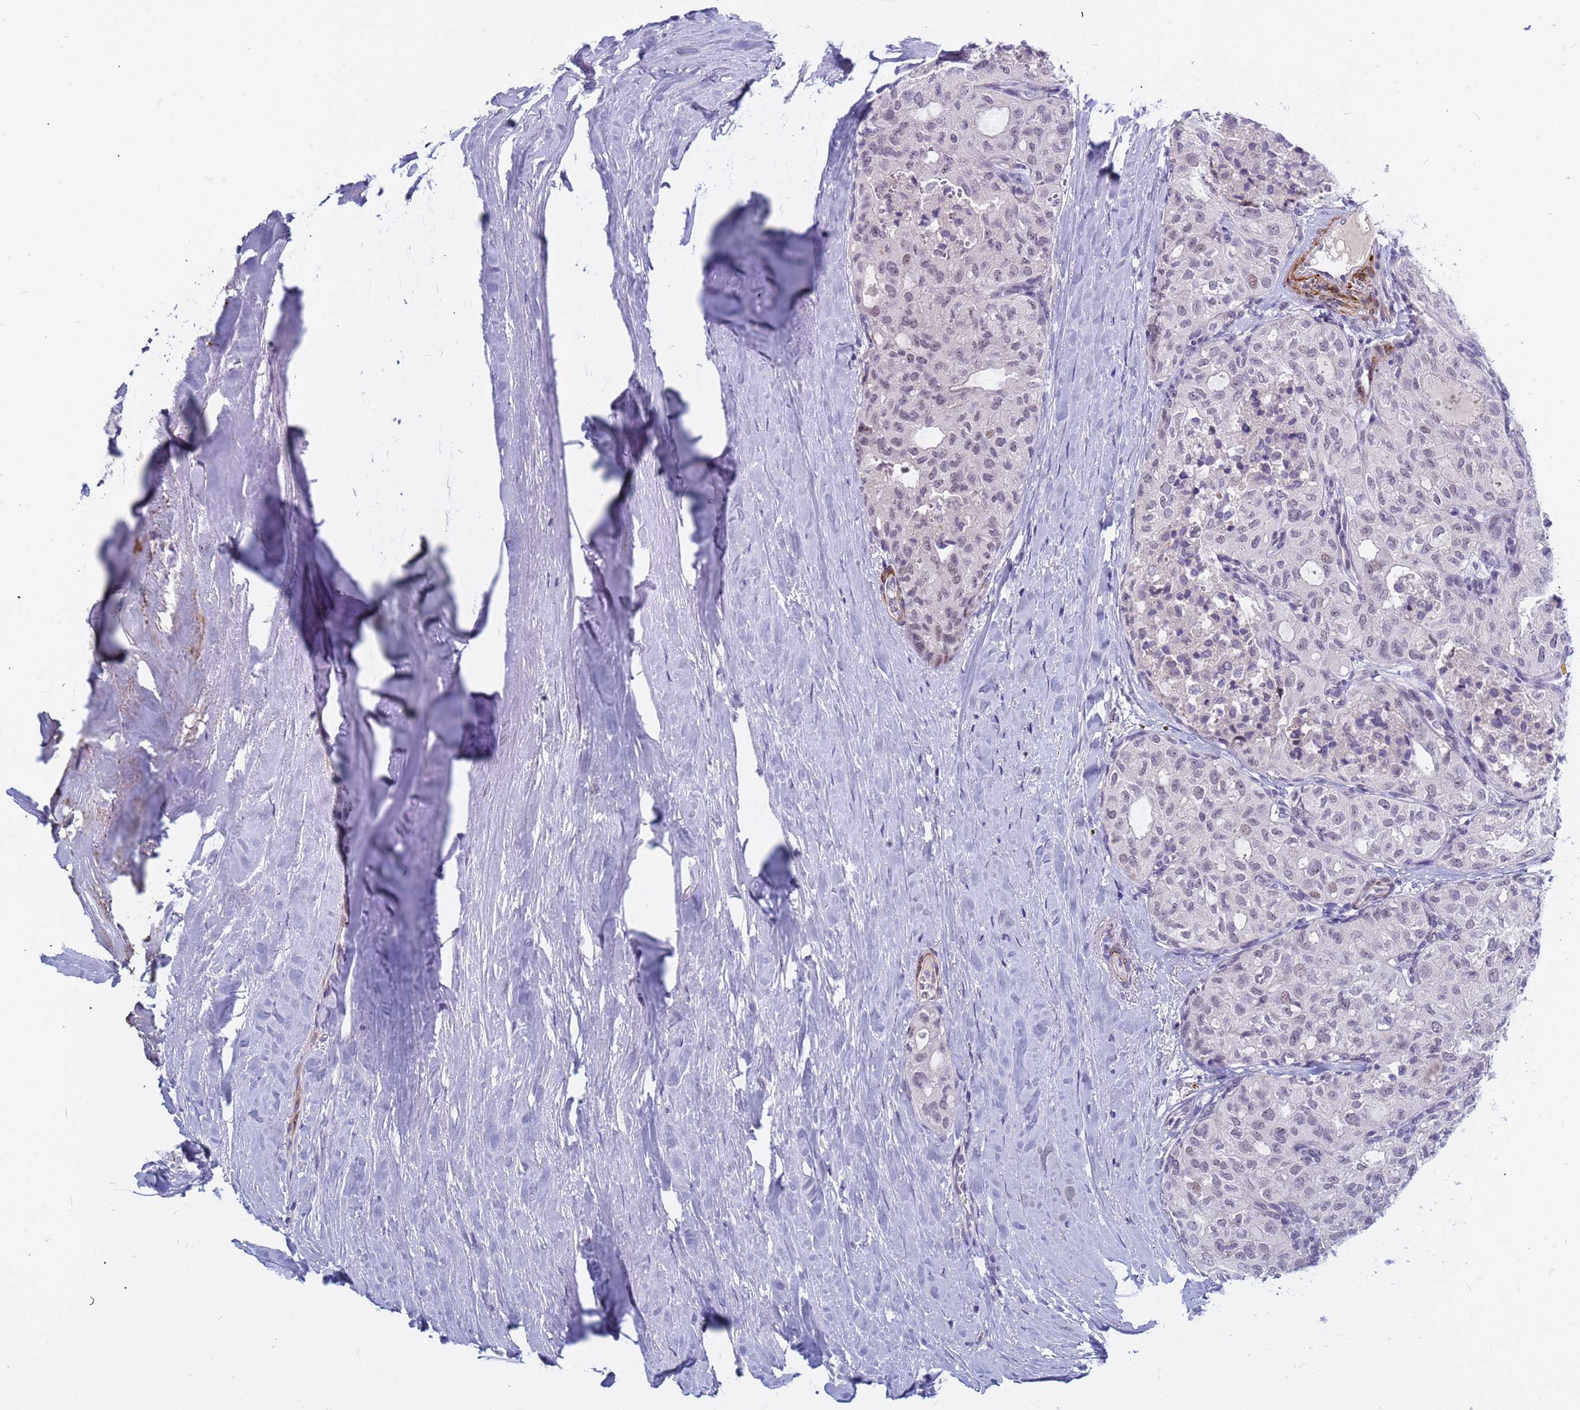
{"staining": {"intensity": "weak", "quantity": "<25%", "location": "nuclear"}, "tissue": "thyroid cancer", "cell_type": "Tumor cells", "image_type": "cancer", "snomed": [{"axis": "morphology", "description": "Follicular adenoma carcinoma, NOS"}, {"axis": "topography", "description": "Thyroid gland"}], "caption": "This is a micrograph of IHC staining of thyroid cancer (follicular adenoma carcinoma), which shows no expression in tumor cells.", "gene": "CXorf65", "patient": {"sex": "male", "age": 75}}